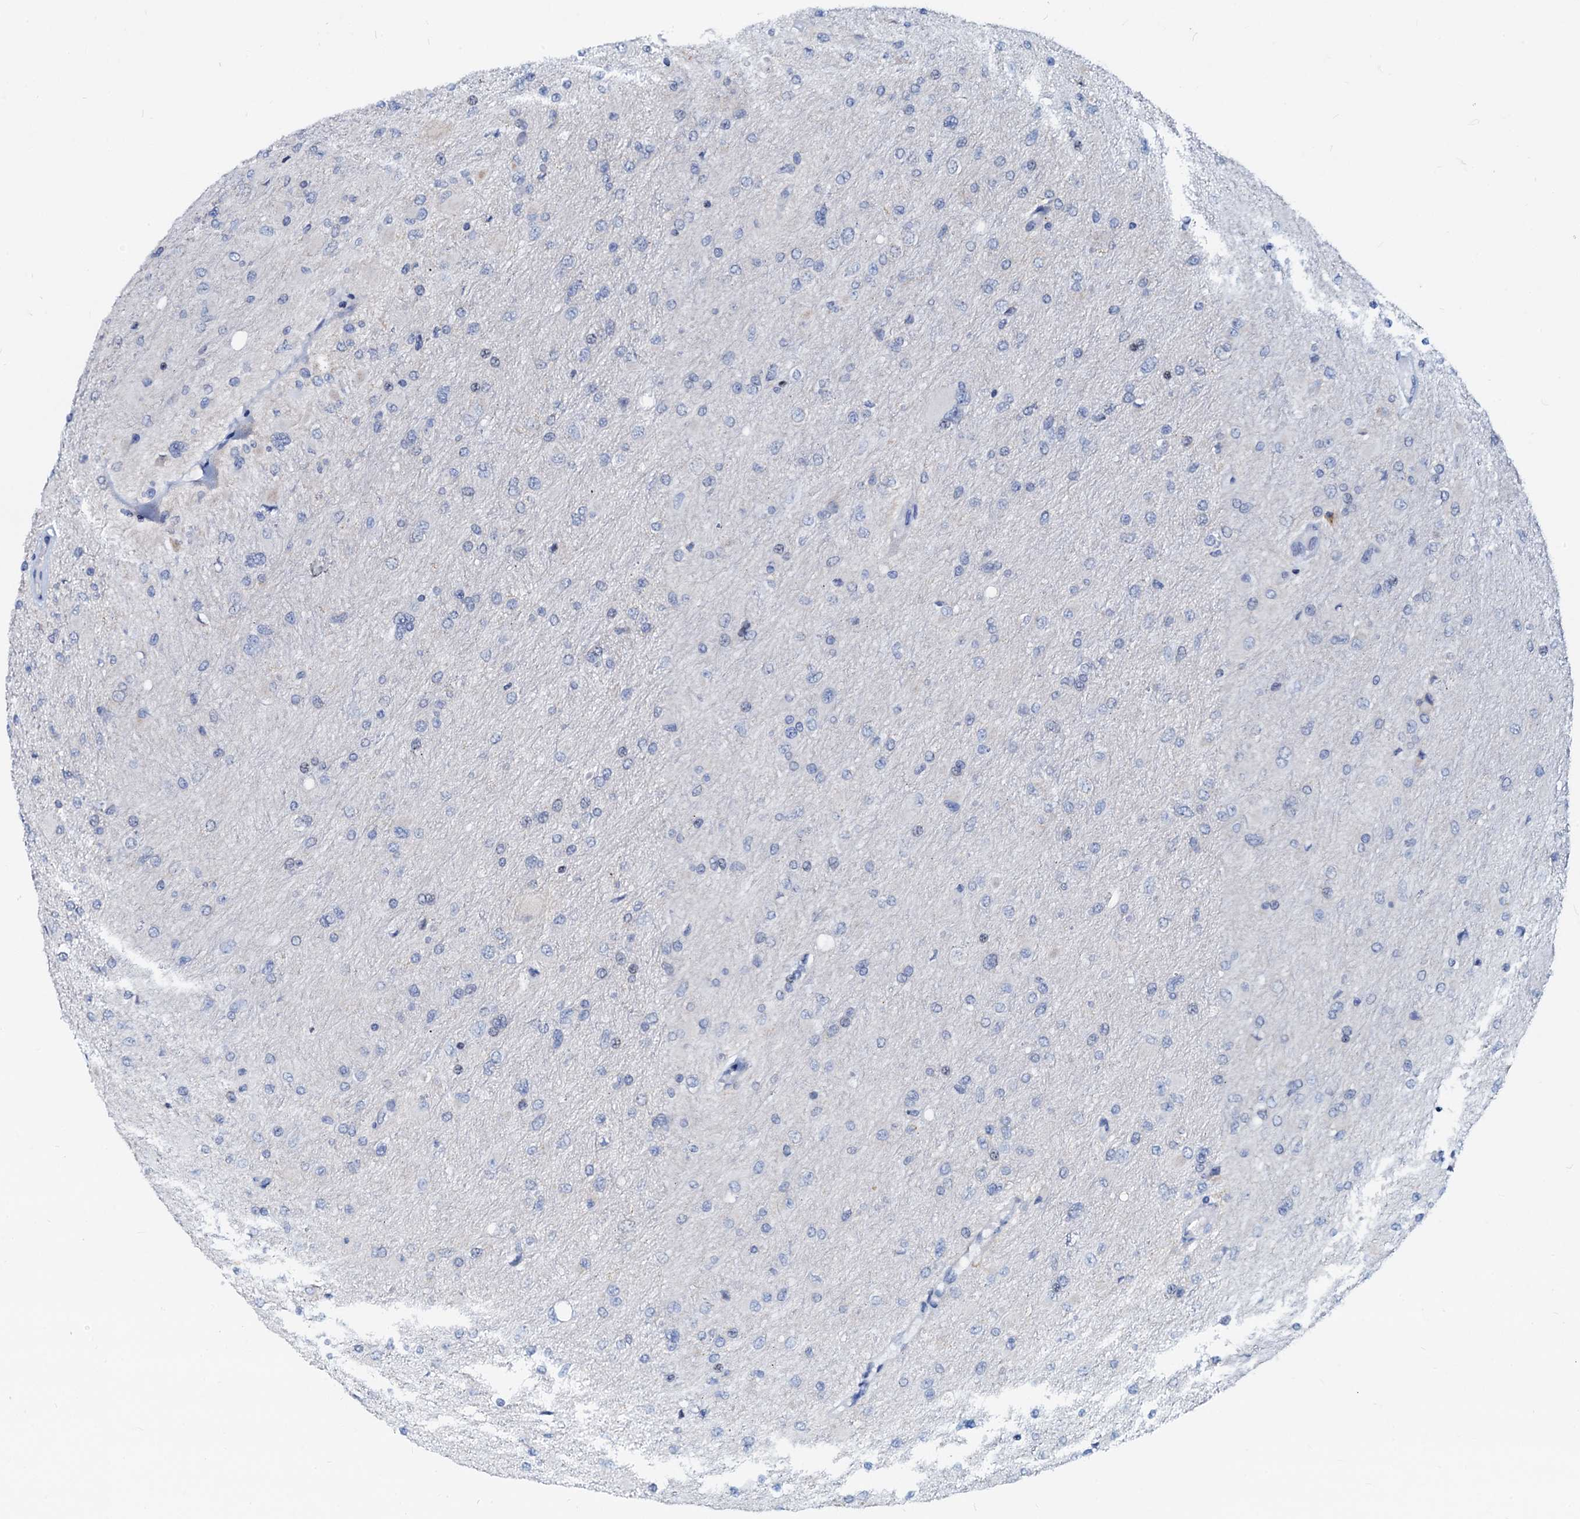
{"staining": {"intensity": "negative", "quantity": "none", "location": "none"}, "tissue": "glioma", "cell_type": "Tumor cells", "image_type": "cancer", "snomed": [{"axis": "morphology", "description": "Glioma, malignant, High grade"}, {"axis": "topography", "description": "Cerebral cortex"}], "caption": "IHC image of human malignant glioma (high-grade) stained for a protein (brown), which demonstrates no staining in tumor cells. (DAB (3,3'-diaminobenzidine) IHC, high magnification).", "gene": "PTGES3", "patient": {"sex": "female", "age": 36}}